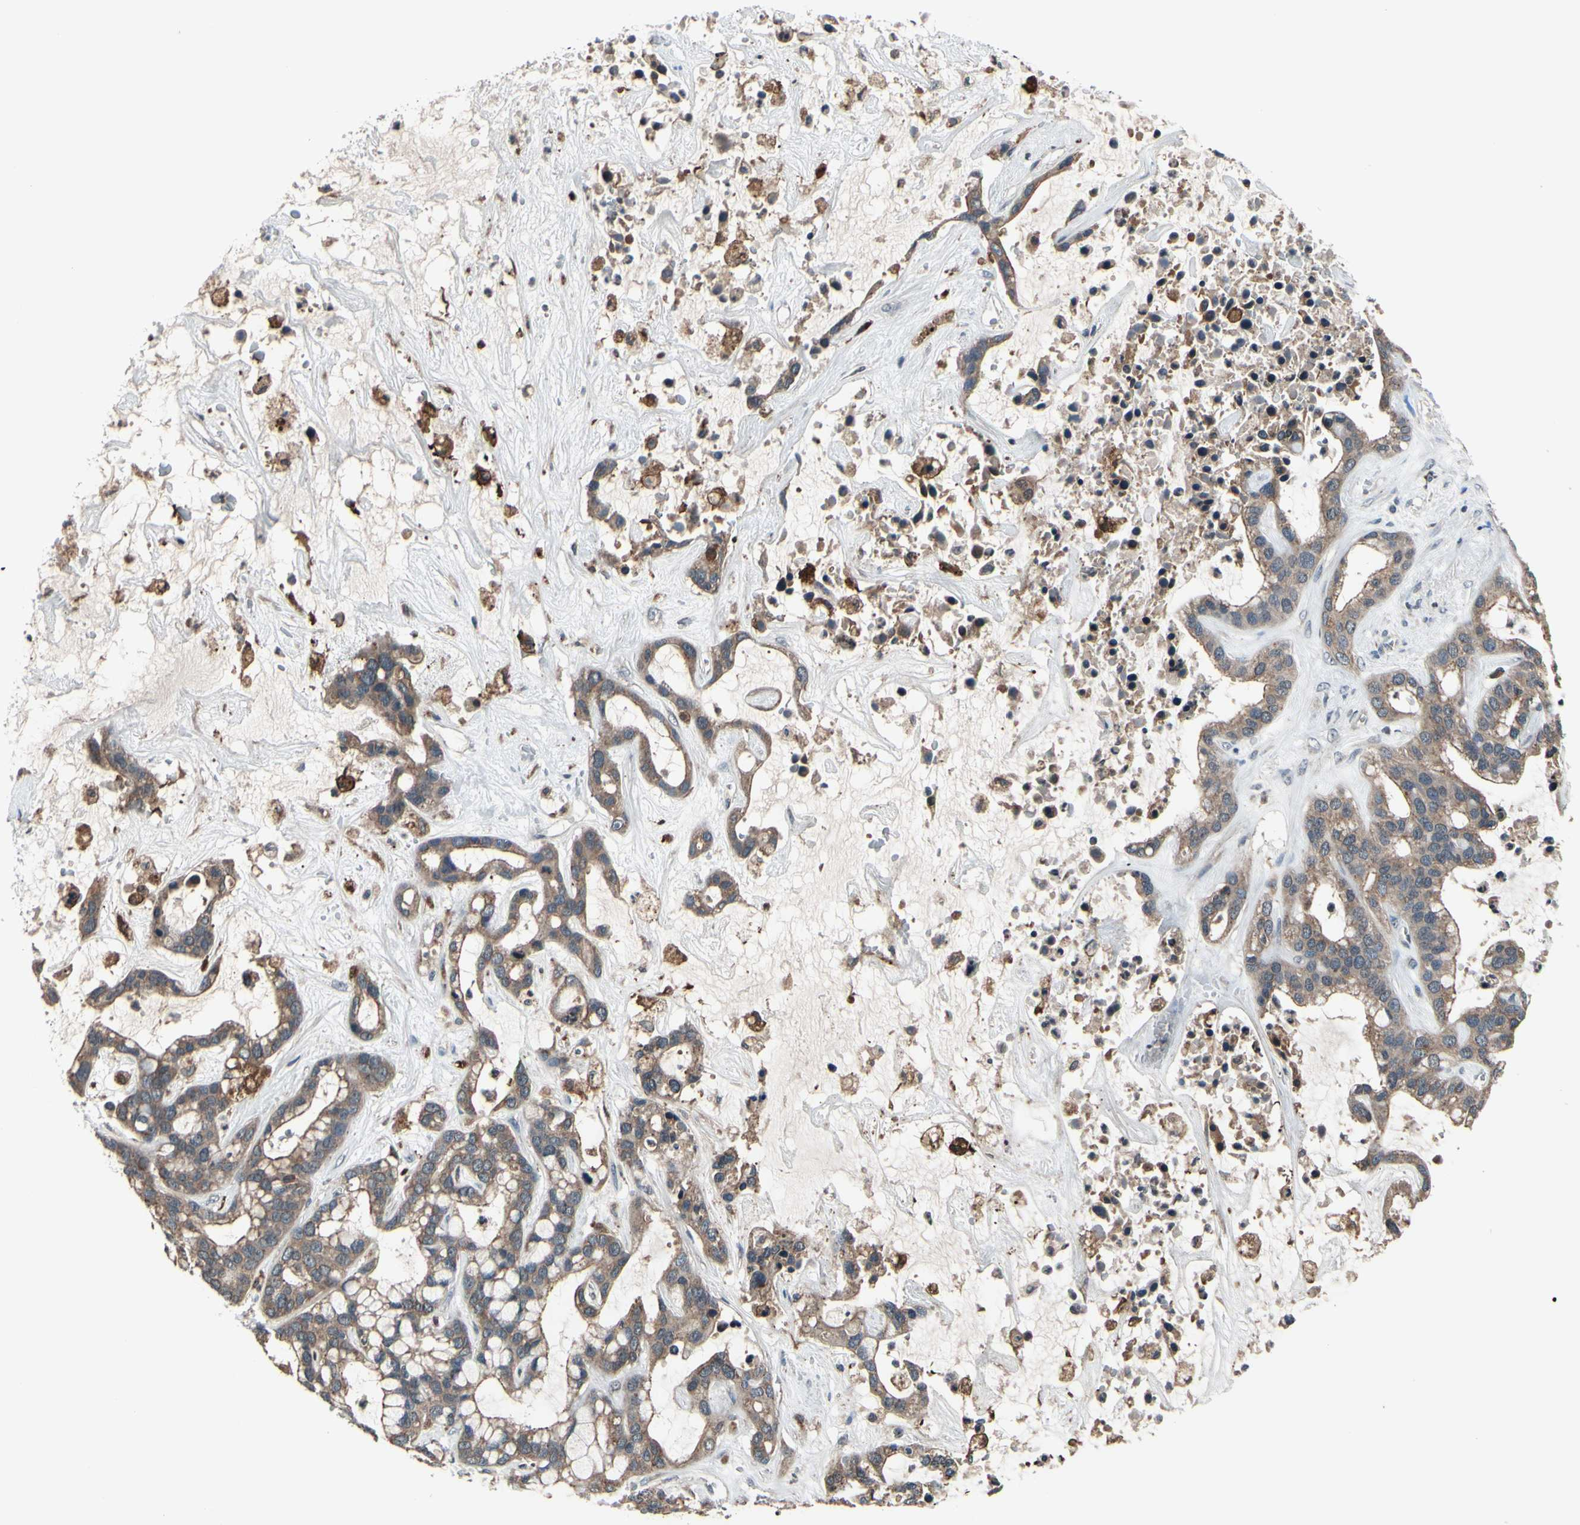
{"staining": {"intensity": "moderate", "quantity": ">75%", "location": "cytoplasmic/membranous"}, "tissue": "liver cancer", "cell_type": "Tumor cells", "image_type": "cancer", "snomed": [{"axis": "morphology", "description": "Cholangiocarcinoma"}, {"axis": "topography", "description": "Liver"}], "caption": "Protein analysis of liver cholangiocarcinoma tissue demonstrates moderate cytoplasmic/membranous staining in about >75% of tumor cells. (Stains: DAB in brown, nuclei in blue, Microscopy: brightfield microscopy at high magnification).", "gene": "MBTPS2", "patient": {"sex": "female", "age": 65}}